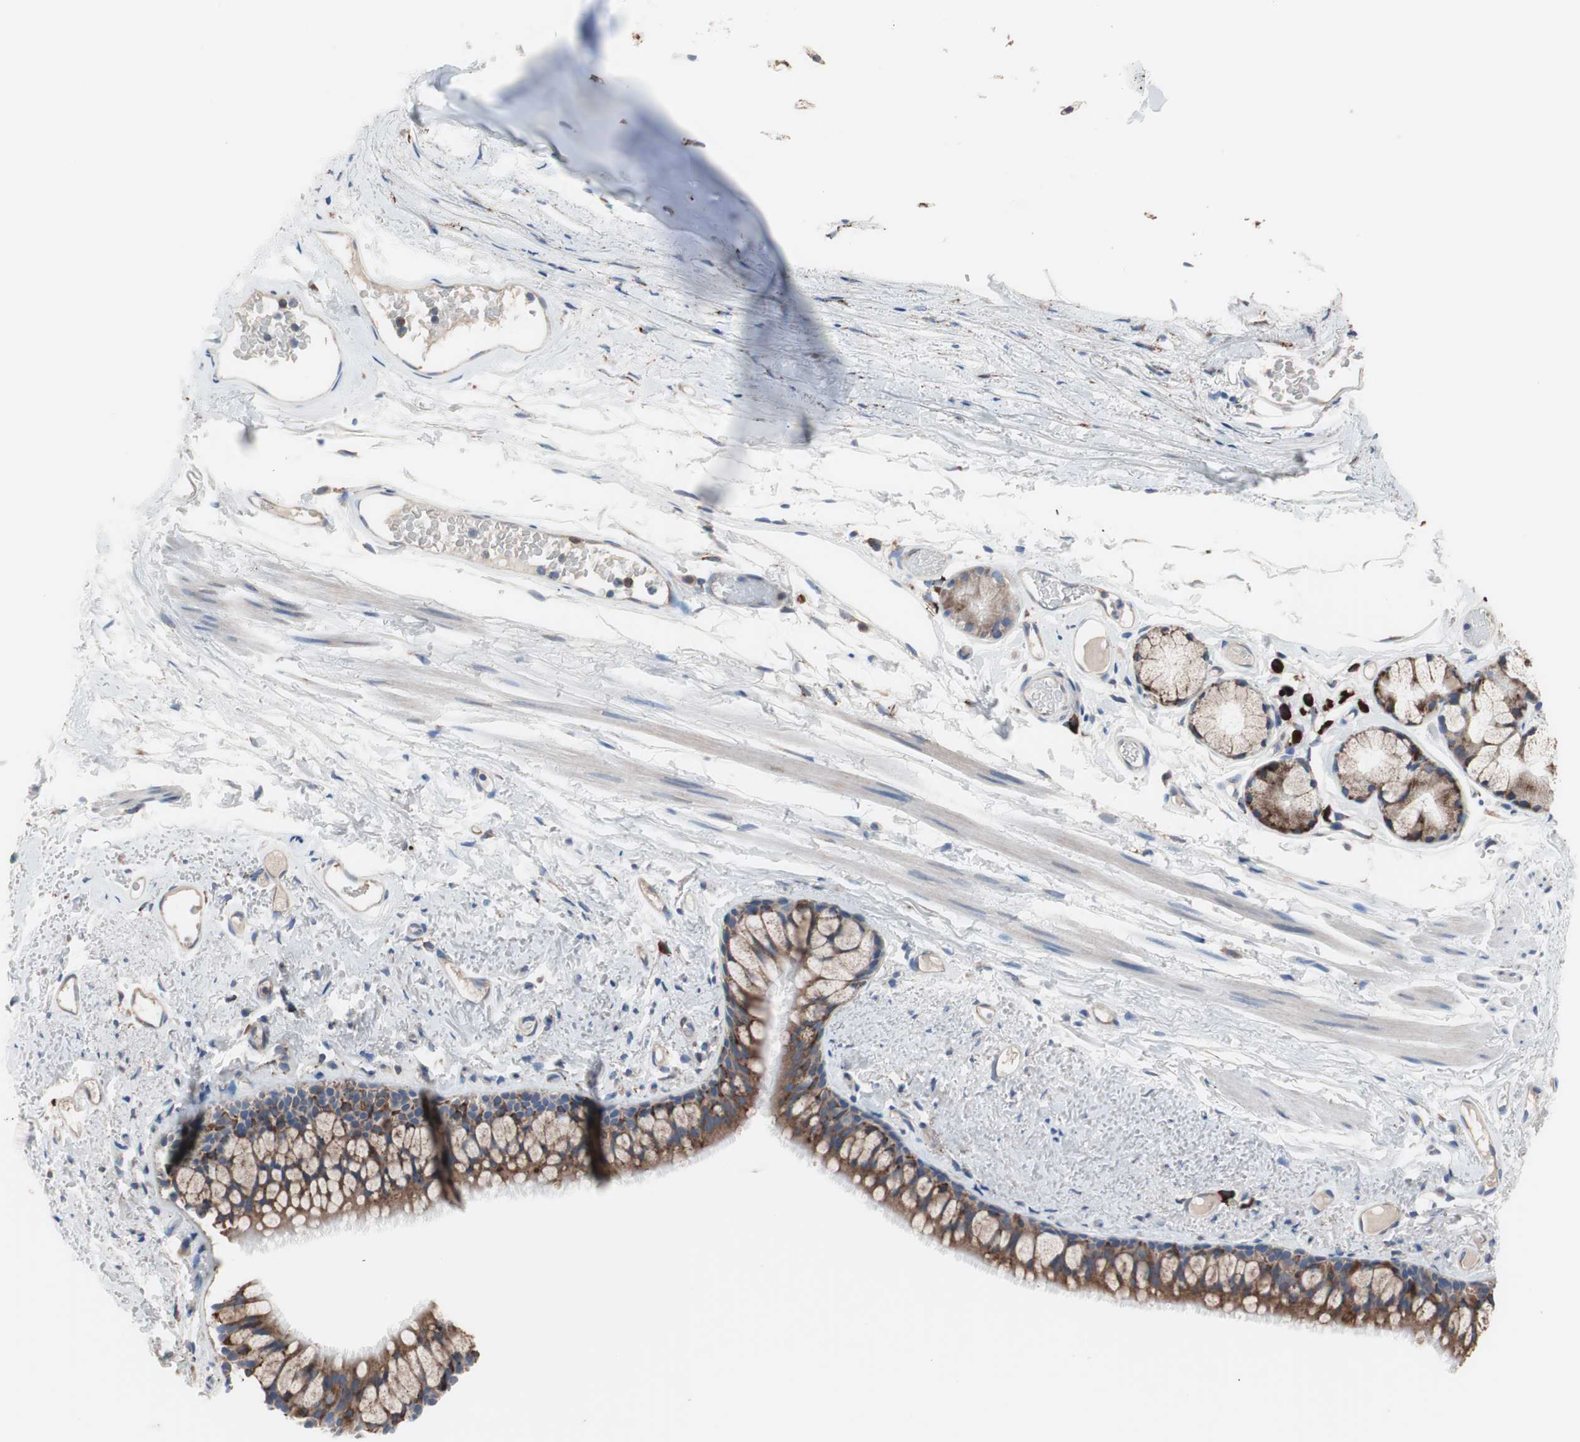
{"staining": {"intensity": "strong", "quantity": ">75%", "location": "cytoplasmic/membranous"}, "tissue": "bronchus", "cell_type": "Respiratory epithelial cells", "image_type": "normal", "snomed": [{"axis": "morphology", "description": "Normal tissue, NOS"}, {"axis": "topography", "description": "Bronchus"}], "caption": "This photomicrograph reveals normal bronchus stained with IHC to label a protein in brown. The cytoplasmic/membranous of respiratory epithelial cells show strong positivity for the protein. Nuclei are counter-stained blue.", "gene": "SLC27A4", "patient": {"sex": "female", "age": 73}}